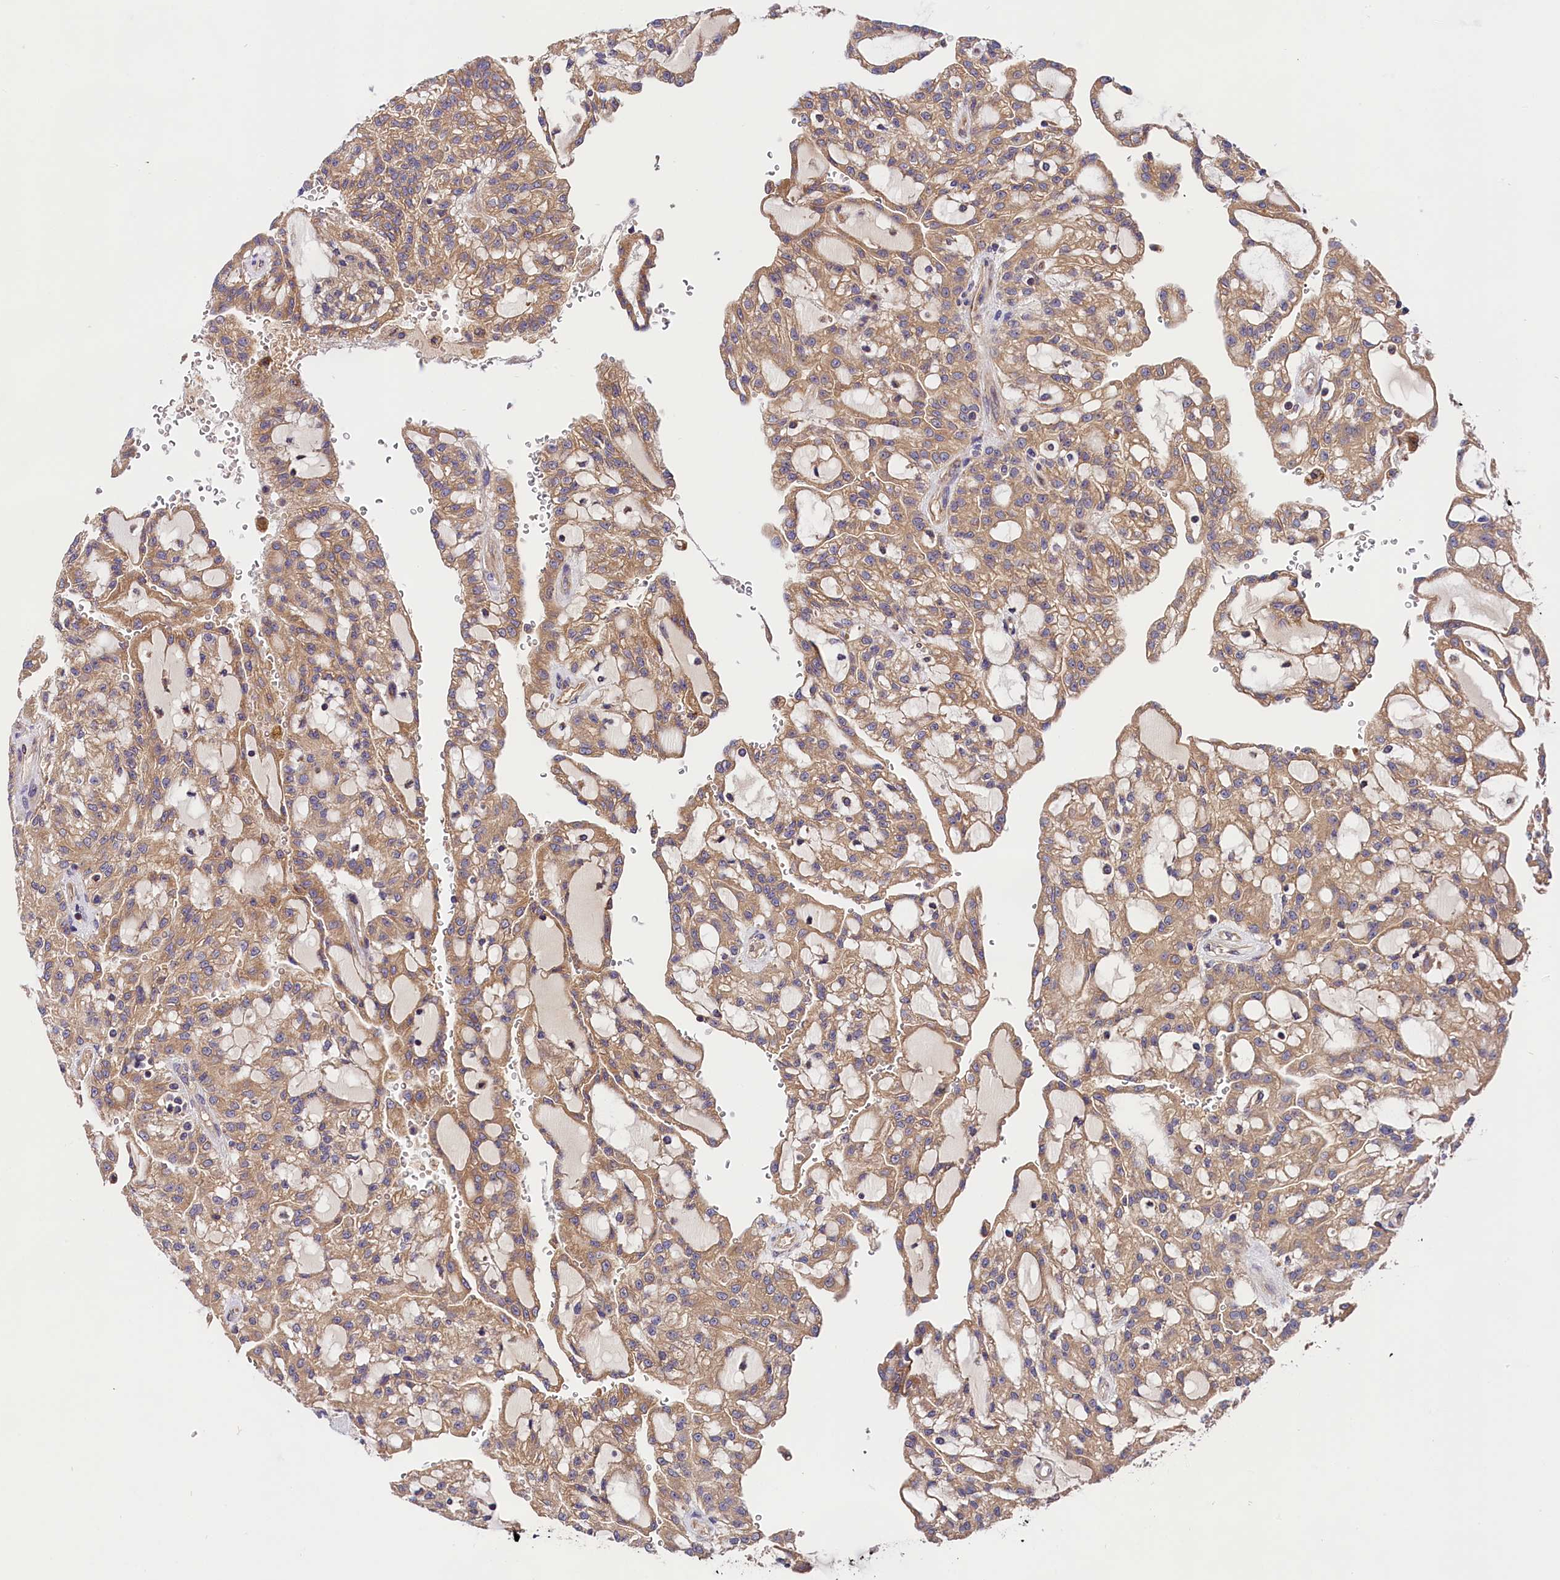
{"staining": {"intensity": "moderate", "quantity": ">75%", "location": "cytoplasmic/membranous"}, "tissue": "renal cancer", "cell_type": "Tumor cells", "image_type": "cancer", "snomed": [{"axis": "morphology", "description": "Adenocarcinoma, NOS"}, {"axis": "topography", "description": "Kidney"}], "caption": "This photomicrograph reveals renal cancer stained with immunohistochemistry (IHC) to label a protein in brown. The cytoplasmic/membranous of tumor cells show moderate positivity for the protein. Nuclei are counter-stained blue.", "gene": "SPG11", "patient": {"sex": "male", "age": 63}}